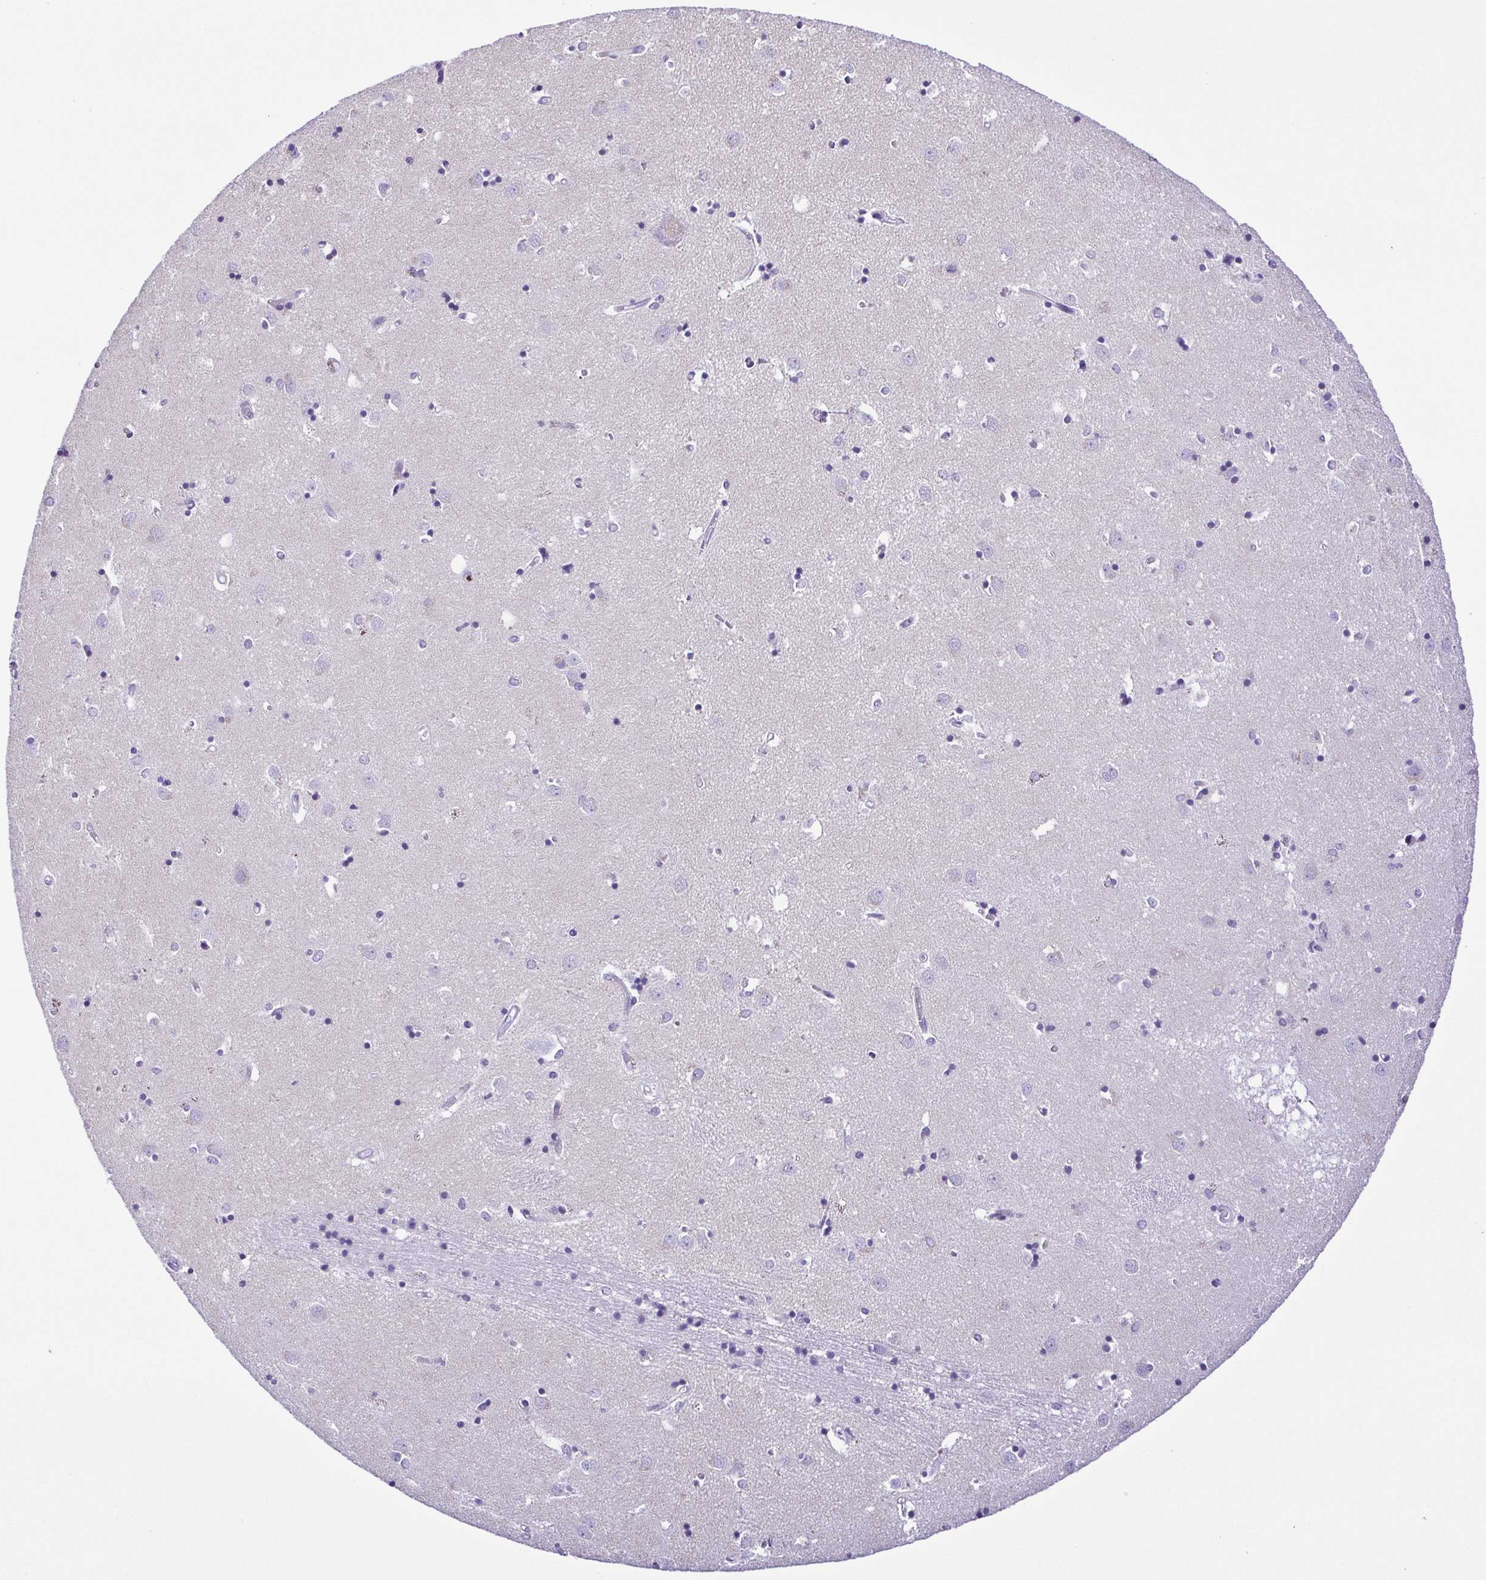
{"staining": {"intensity": "negative", "quantity": "none", "location": "none"}, "tissue": "caudate", "cell_type": "Glial cells", "image_type": "normal", "snomed": [{"axis": "morphology", "description": "Normal tissue, NOS"}, {"axis": "topography", "description": "Lateral ventricle wall"}], "caption": "There is no significant positivity in glial cells of caudate. Nuclei are stained in blue.", "gene": "PAK3", "patient": {"sex": "male", "age": 54}}